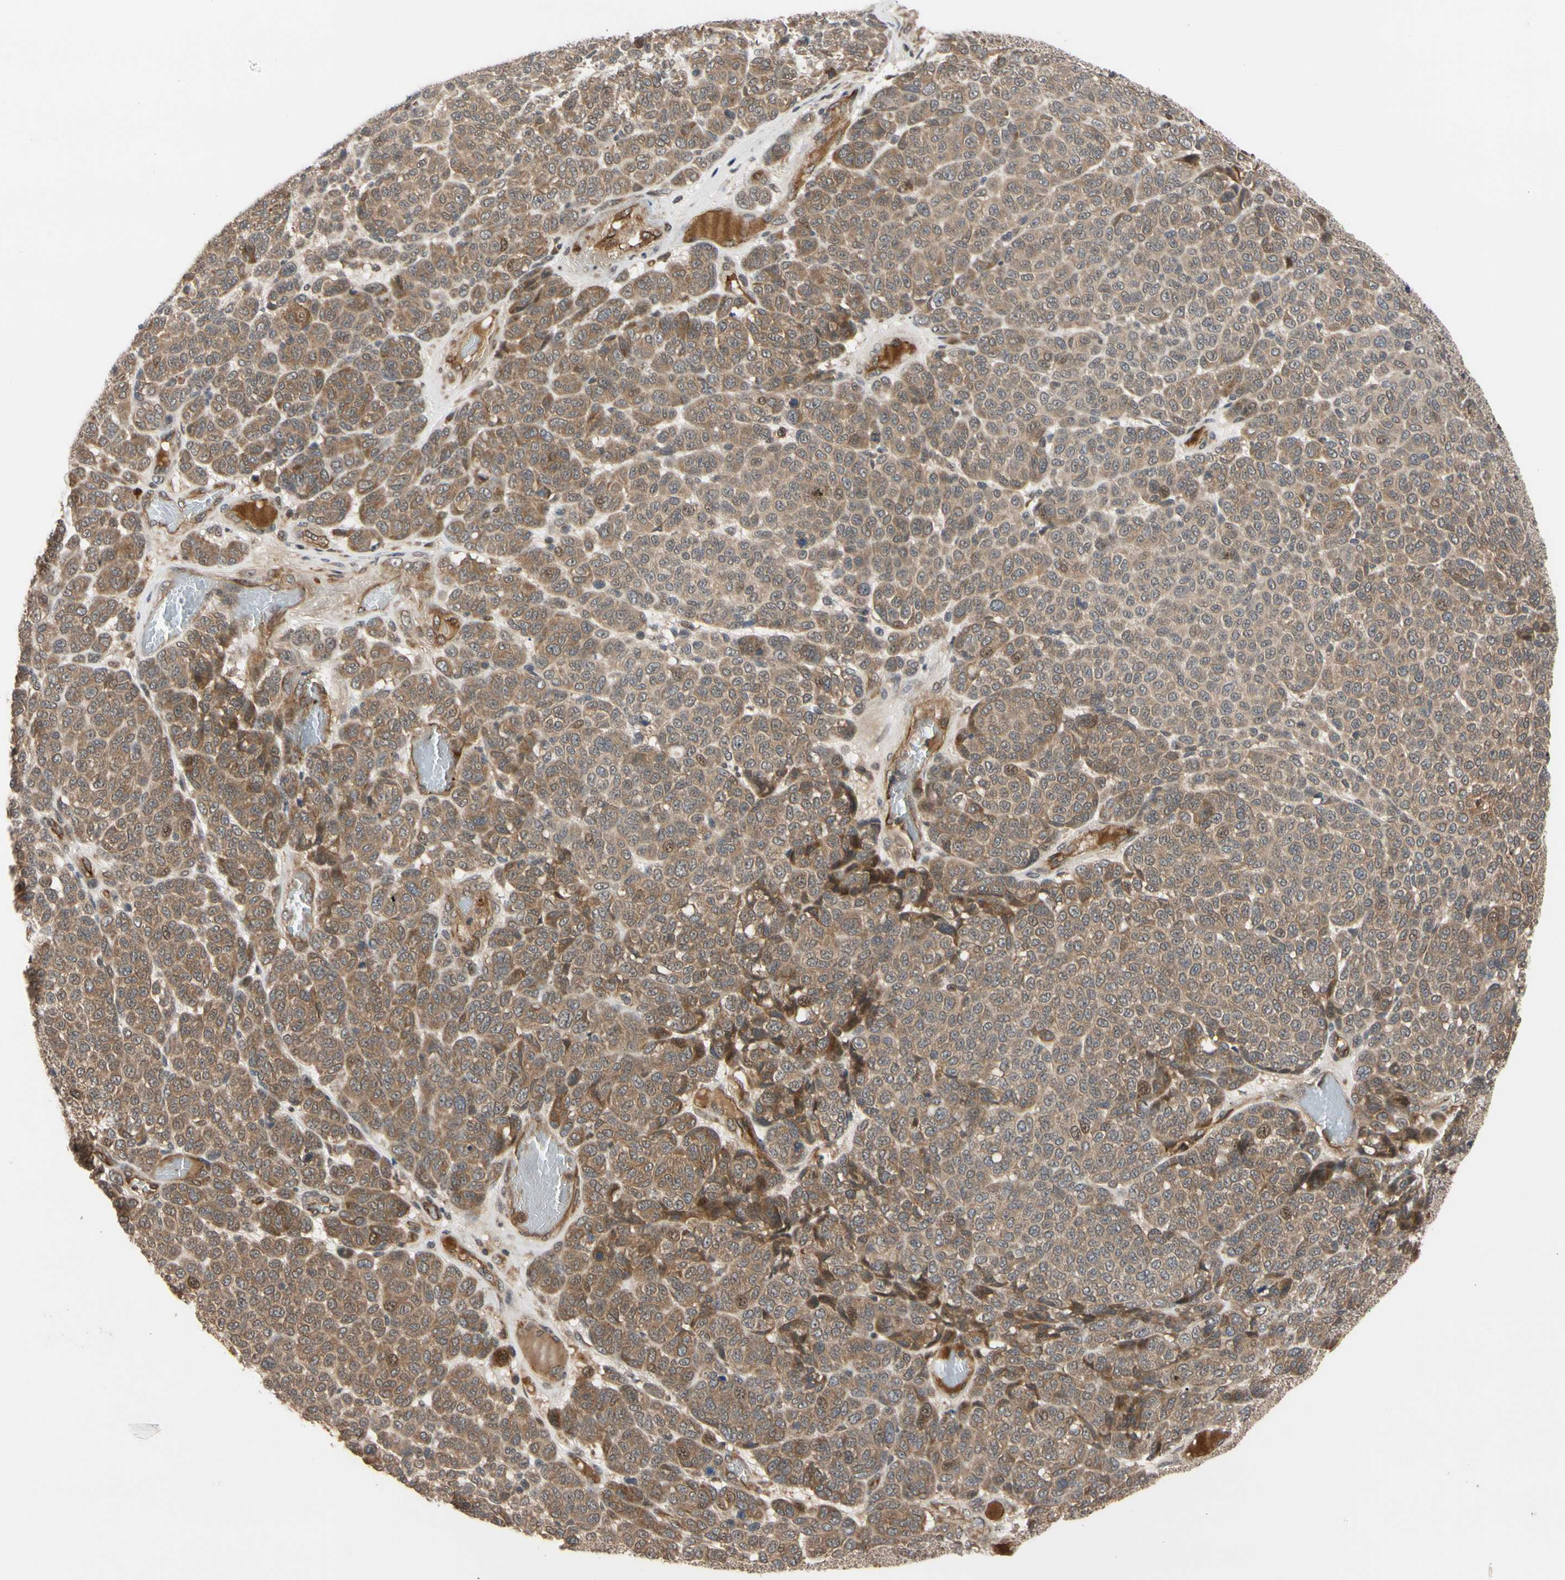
{"staining": {"intensity": "moderate", "quantity": ">75%", "location": "cytoplasmic/membranous"}, "tissue": "melanoma", "cell_type": "Tumor cells", "image_type": "cancer", "snomed": [{"axis": "morphology", "description": "Malignant melanoma, NOS"}, {"axis": "topography", "description": "Skin"}], "caption": "The histopathology image shows a brown stain indicating the presence of a protein in the cytoplasmic/membranous of tumor cells in melanoma. (Brightfield microscopy of DAB IHC at high magnification).", "gene": "CYTIP", "patient": {"sex": "male", "age": 59}}